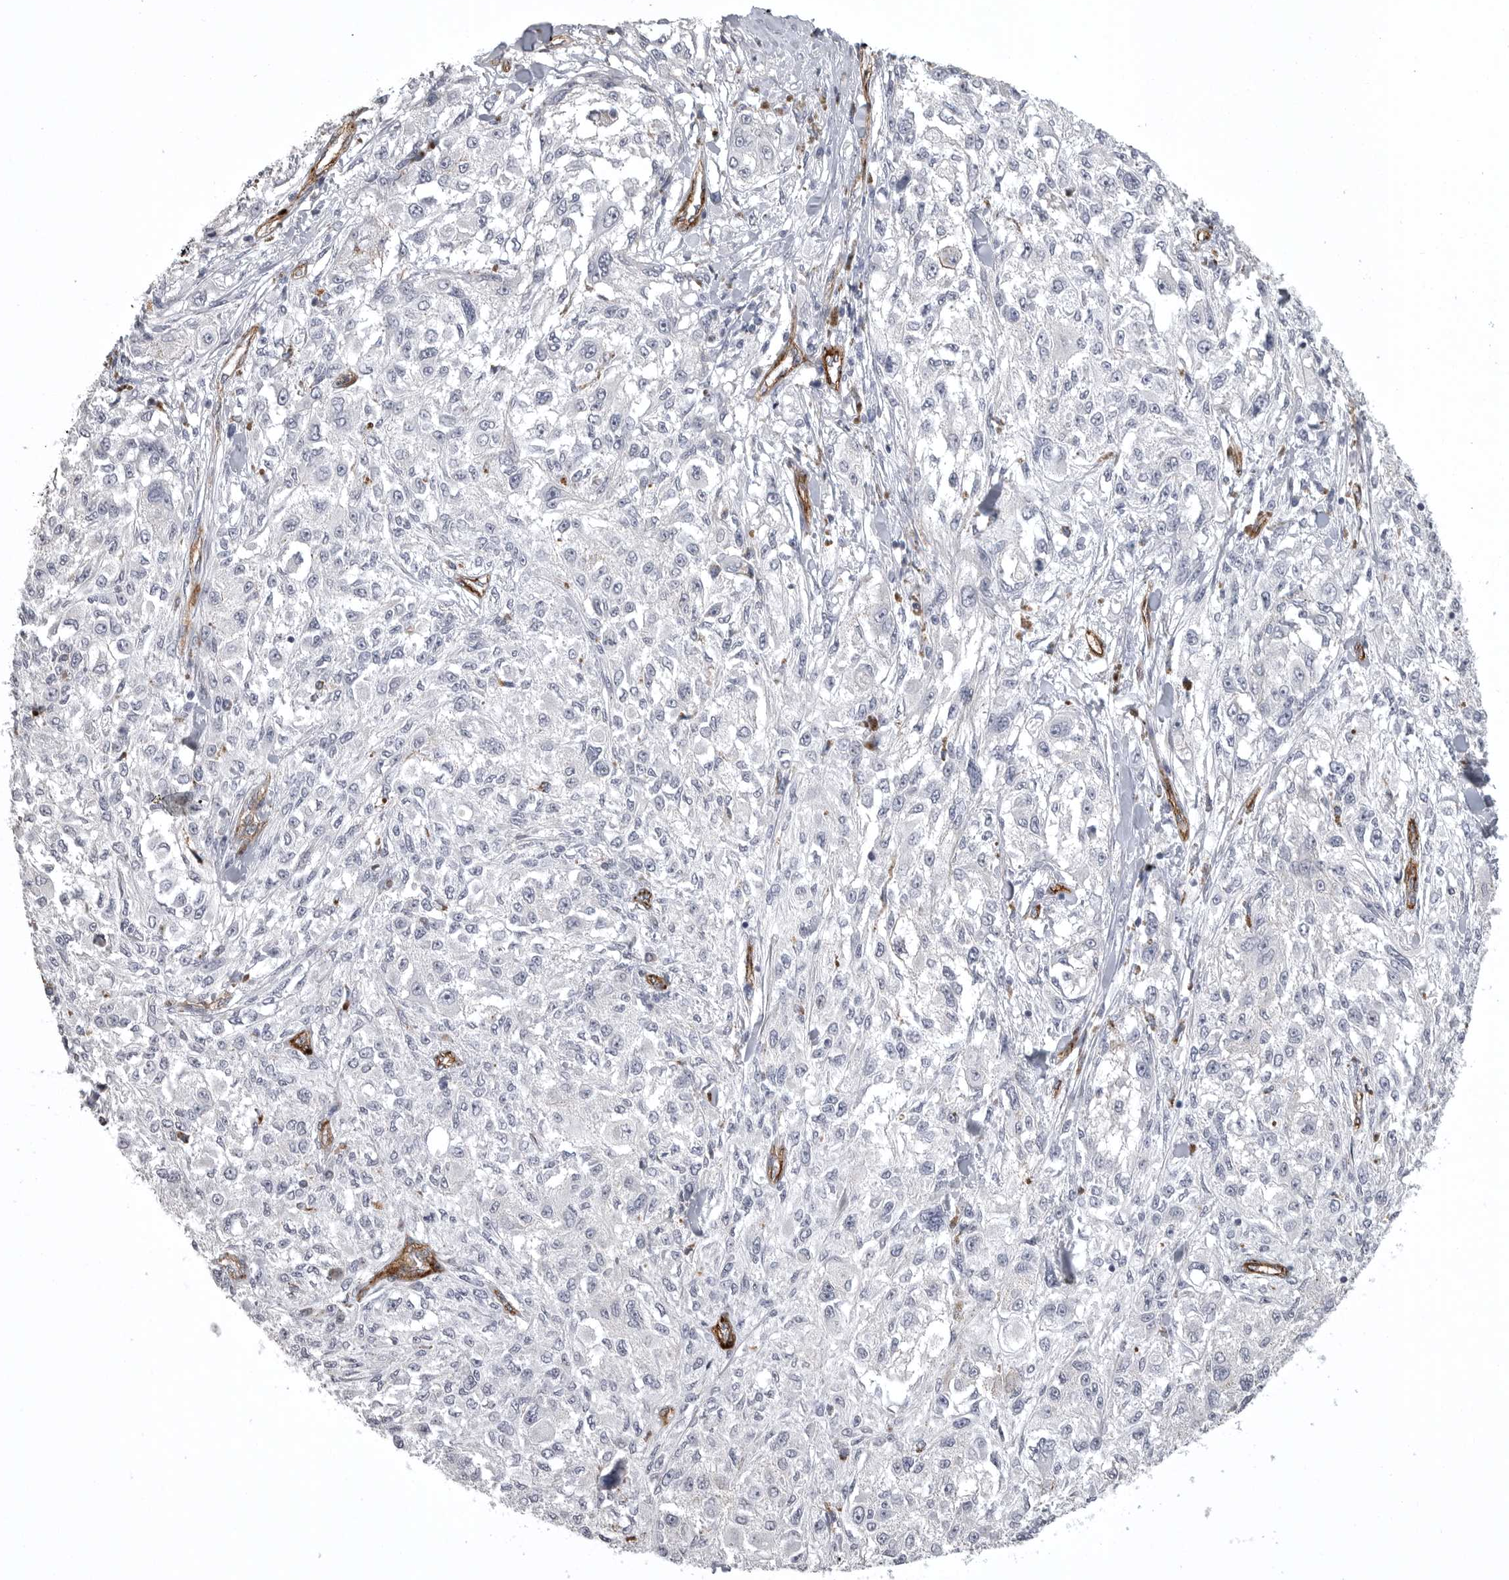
{"staining": {"intensity": "negative", "quantity": "none", "location": "none"}, "tissue": "melanoma", "cell_type": "Tumor cells", "image_type": "cancer", "snomed": [{"axis": "morphology", "description": "Necrosis, NOS"}, {"axis": "morphology", "description": "Malignant melanoma, NOS"}, {"axis": "topography", "description": "Skin"}], "caption": "This is a micrograph of IHC staining of malignant melanoma, which shows no staining in tumor cells. The staining is performed using DAB (3,3'-diaminobenzidine) brown chromogen with nuclei counter-stained in using hematoxylin.", "gene": "AOC3", "patient": {"sex": "female", "age": 87}}